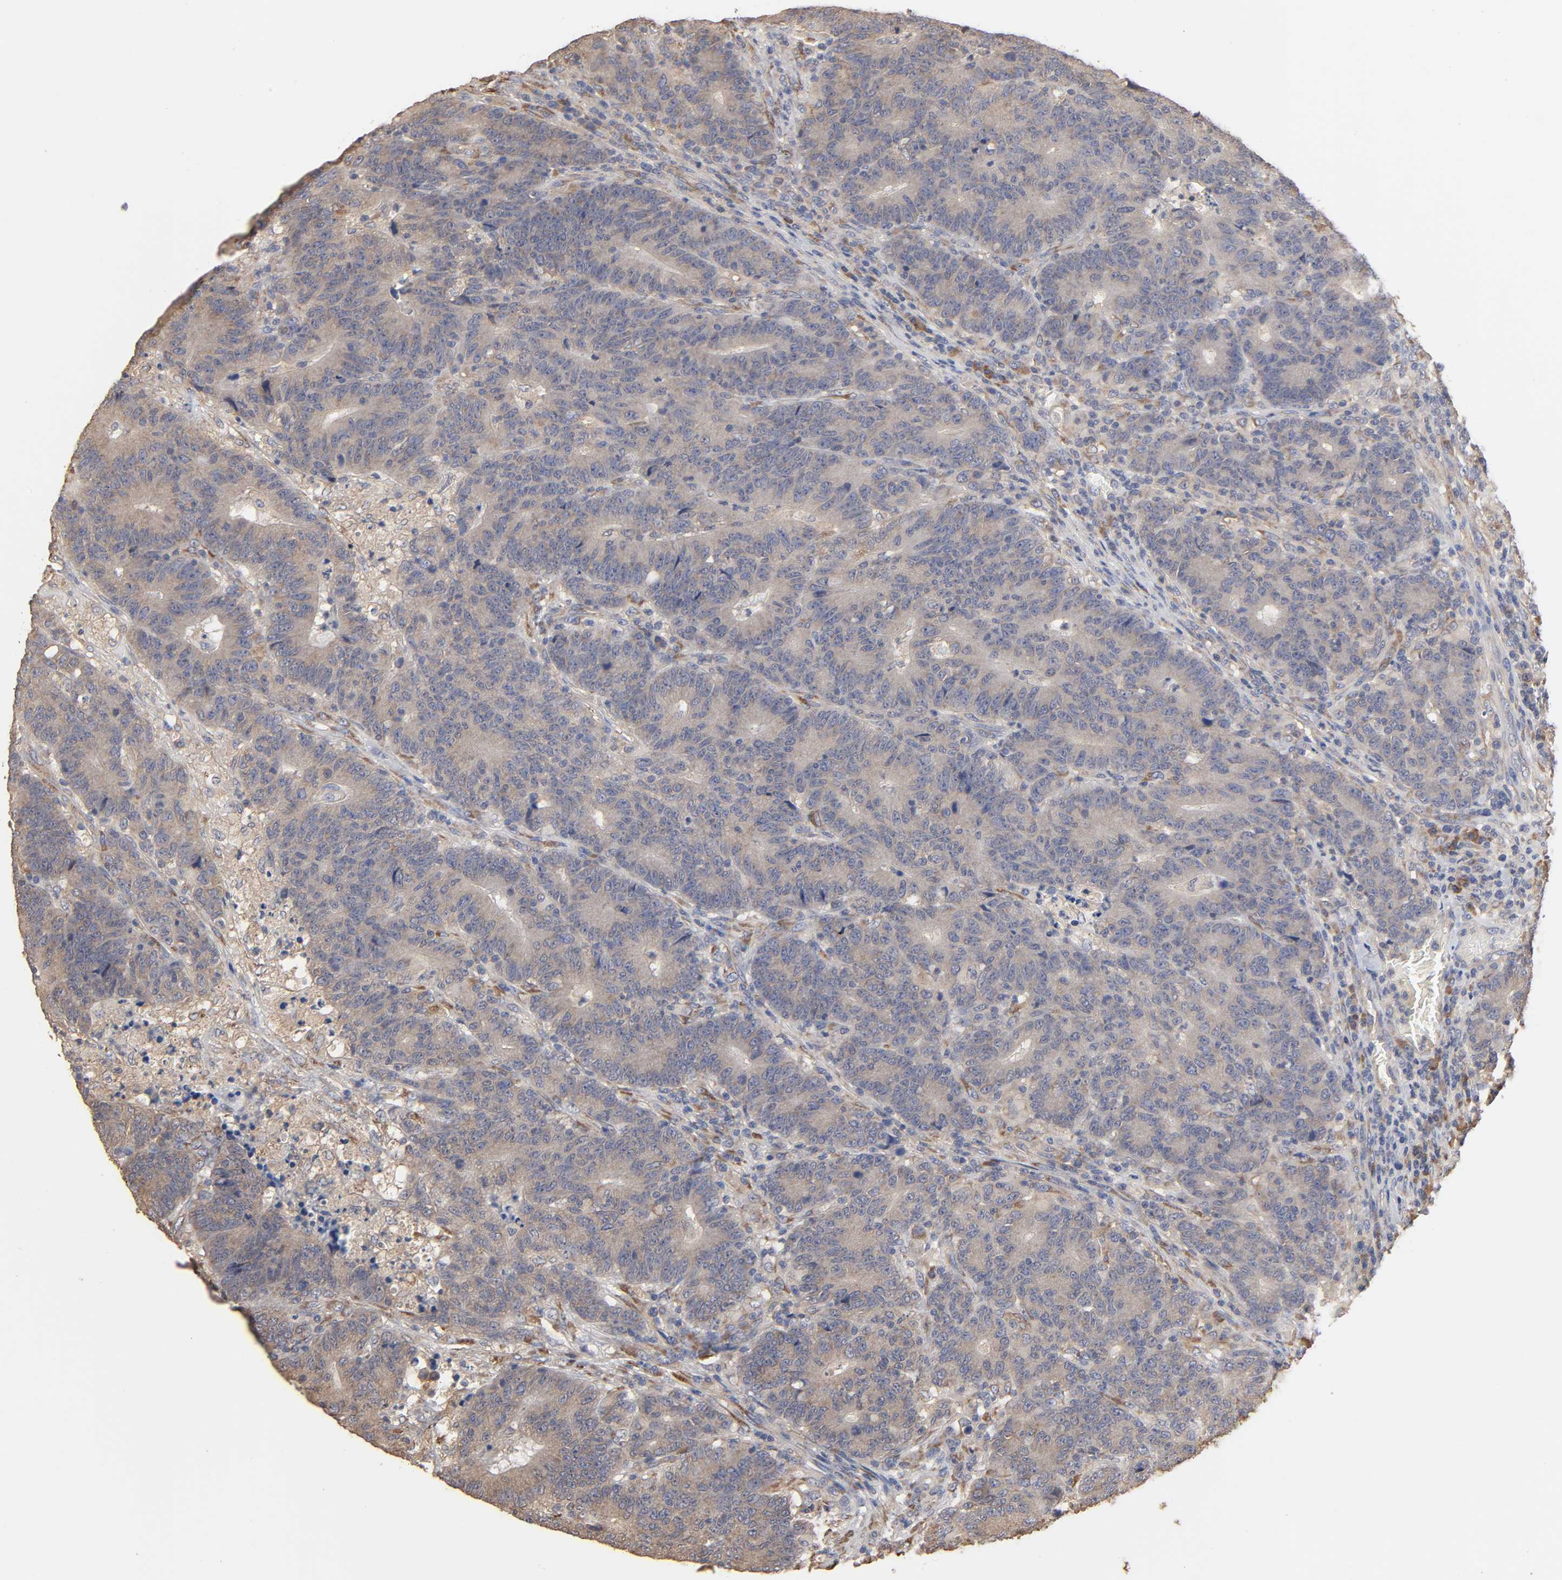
{"staining": {"intensity": "weak", "quantity": ">75%", "location": "cytoplasmic/membranous"}, "tissue": "colorectal cancer", "cell_type": "Tumor cells", "image_type": "cancer", "snomed": [{"axis": "morphology", "description": "Normal tissue, NOS"}, {"axis": "morphology", "description": "Adenocarcinoma, NOS"}, {"axis": "topography", "description": "Colon"}], "caption": "Protein expression analysis of colorectal cancer (adenocarcinoma) reveals weak cytoplasmic/membranous expression in about >75% of tumor cells.", "gene": "EIF4G2", "patient": {"sex": "female", "age": 75}}